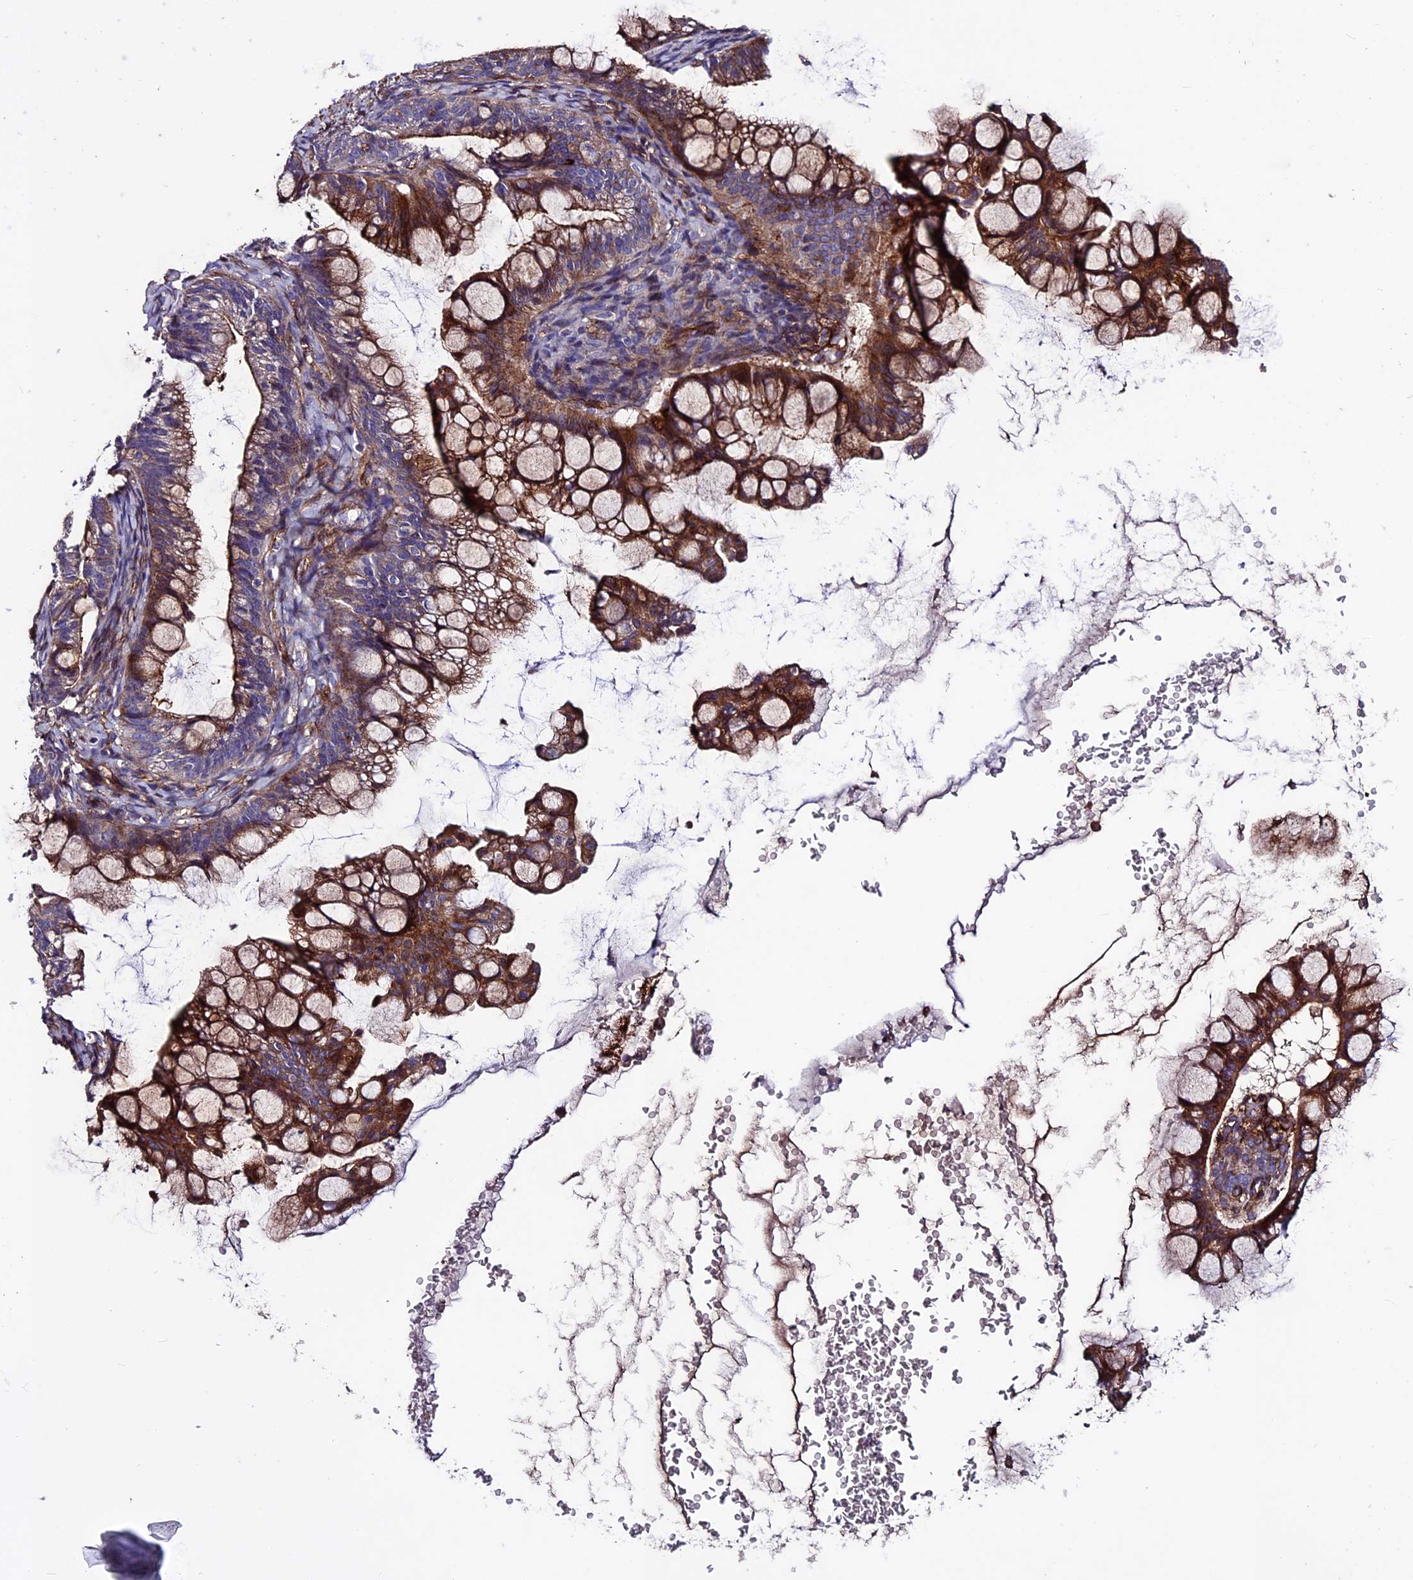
{"staining": {"intensity": "moderate", "quantity": ">75%", "location": "cytoplasmic/membranous"}, "tissue": "ovarian cancer", "cell_type": "Tumor cells", "image_type": "cancer", "snomed": [{"axis": "morphology", "description": "Cystadenocarcinoma, mucinous, NOS"}, {"axis": "topography", "description": "Ovary"}], "caption": "Immunohistochemistry (IHC) photomicrograph of neoplastic tissue: ovarian cancer stained using immunohistochemistry reveals medium levels of moderate protein expression localized specifically in the cytoplasmic/membranous of tumor cells, appearing as a cytoplasmic/membranous brown color.", "gene": "EVA1B", "patient": {"sex": "female", "age": 73}}